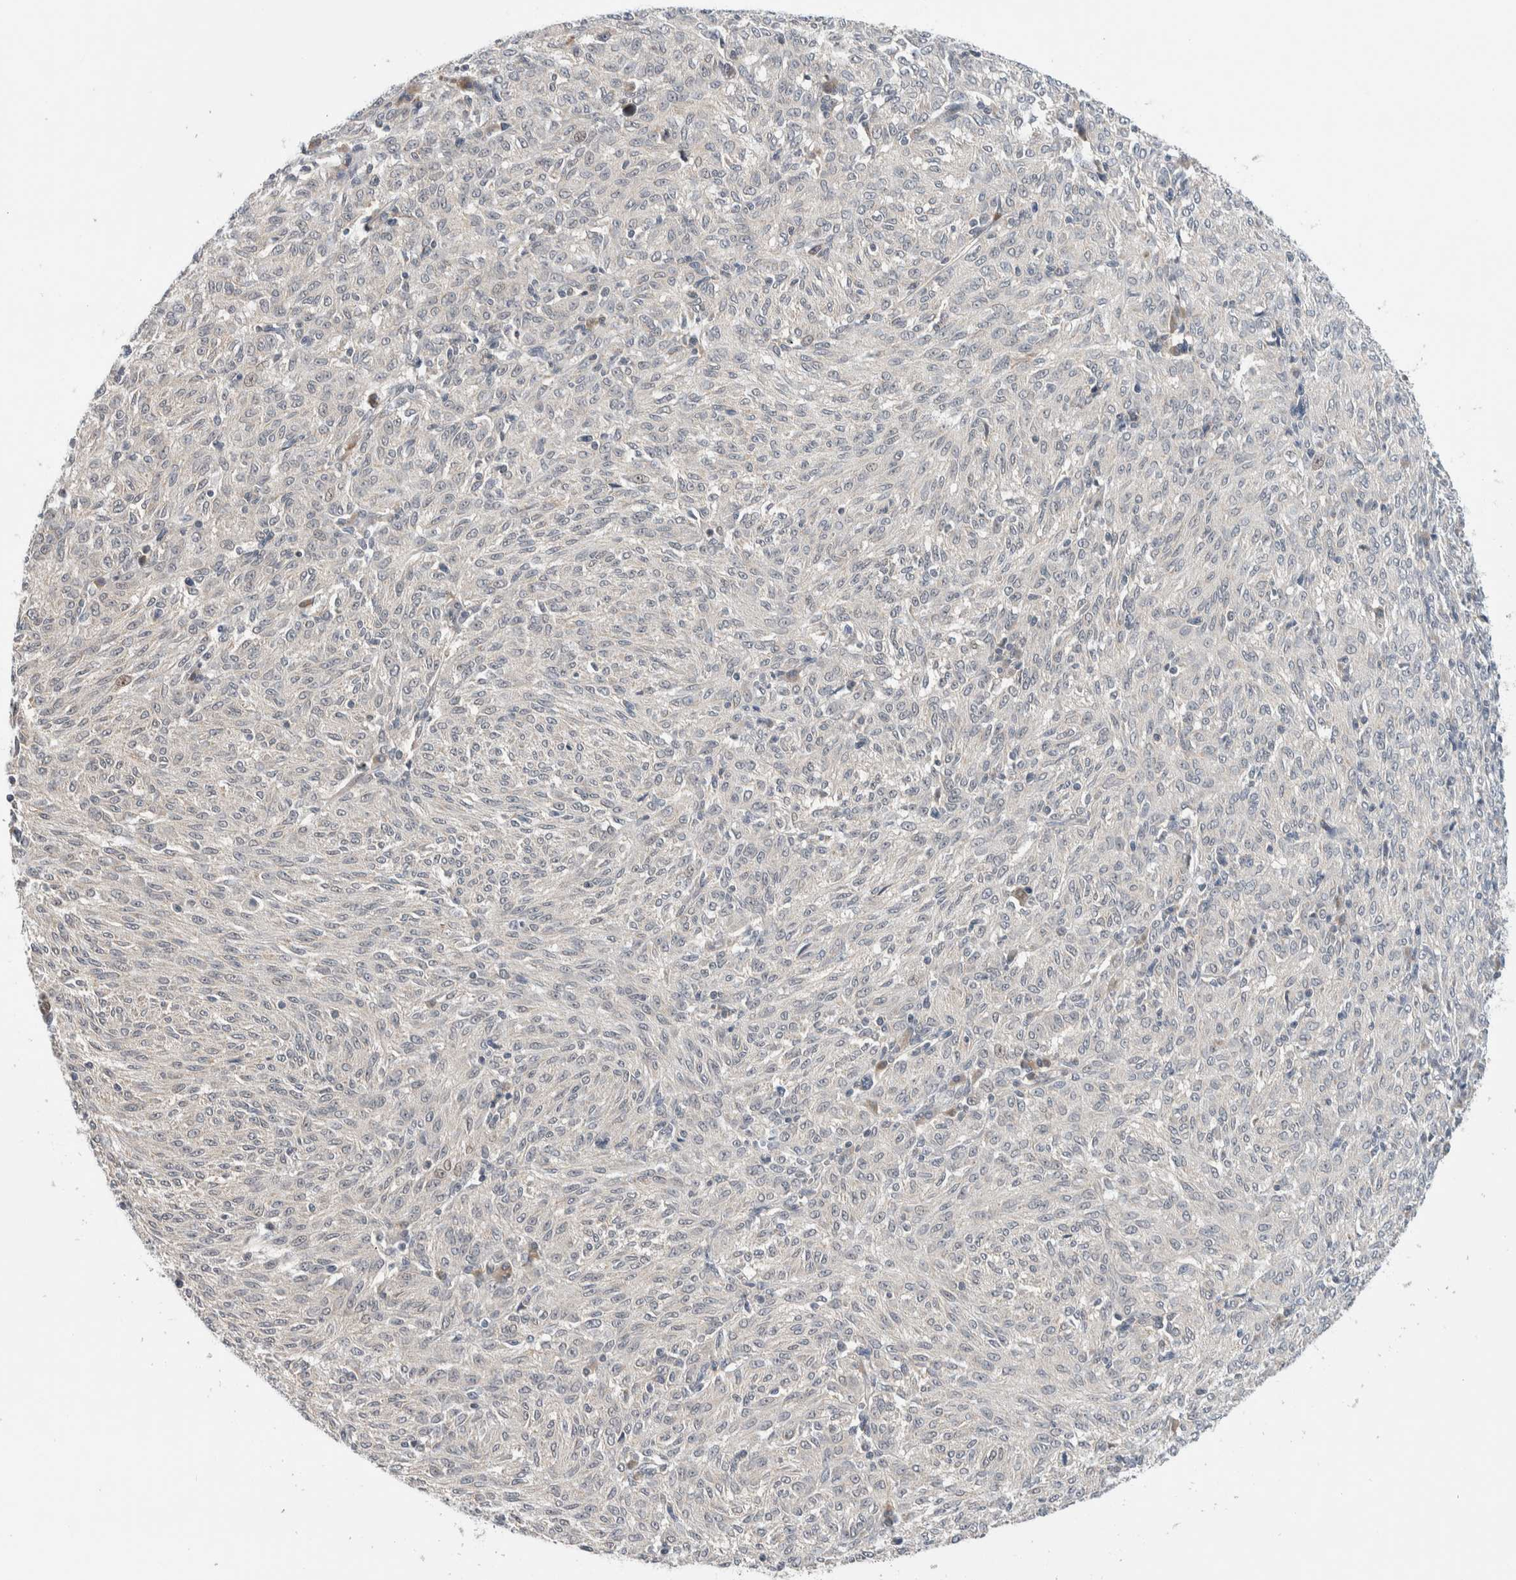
{"staining": {"intensity": "negative", "quantity": "none", "location": "none"}, "tissue": "melanoma", "cell_type": "Tumor cells", "image_type": "cancer", "snomed": [{"axis": "morphology", "description": "Malignant melanoma, NOS"}, {"axis": "topography", "description": "Skin"}], "caption": "High power microscopy image of an immunohistochemistry (IHC) image of melanoma, revealing no significant expression in tumor cells.", "gene": "SHPK", "patient": {"sex": "female", "age": 72}}